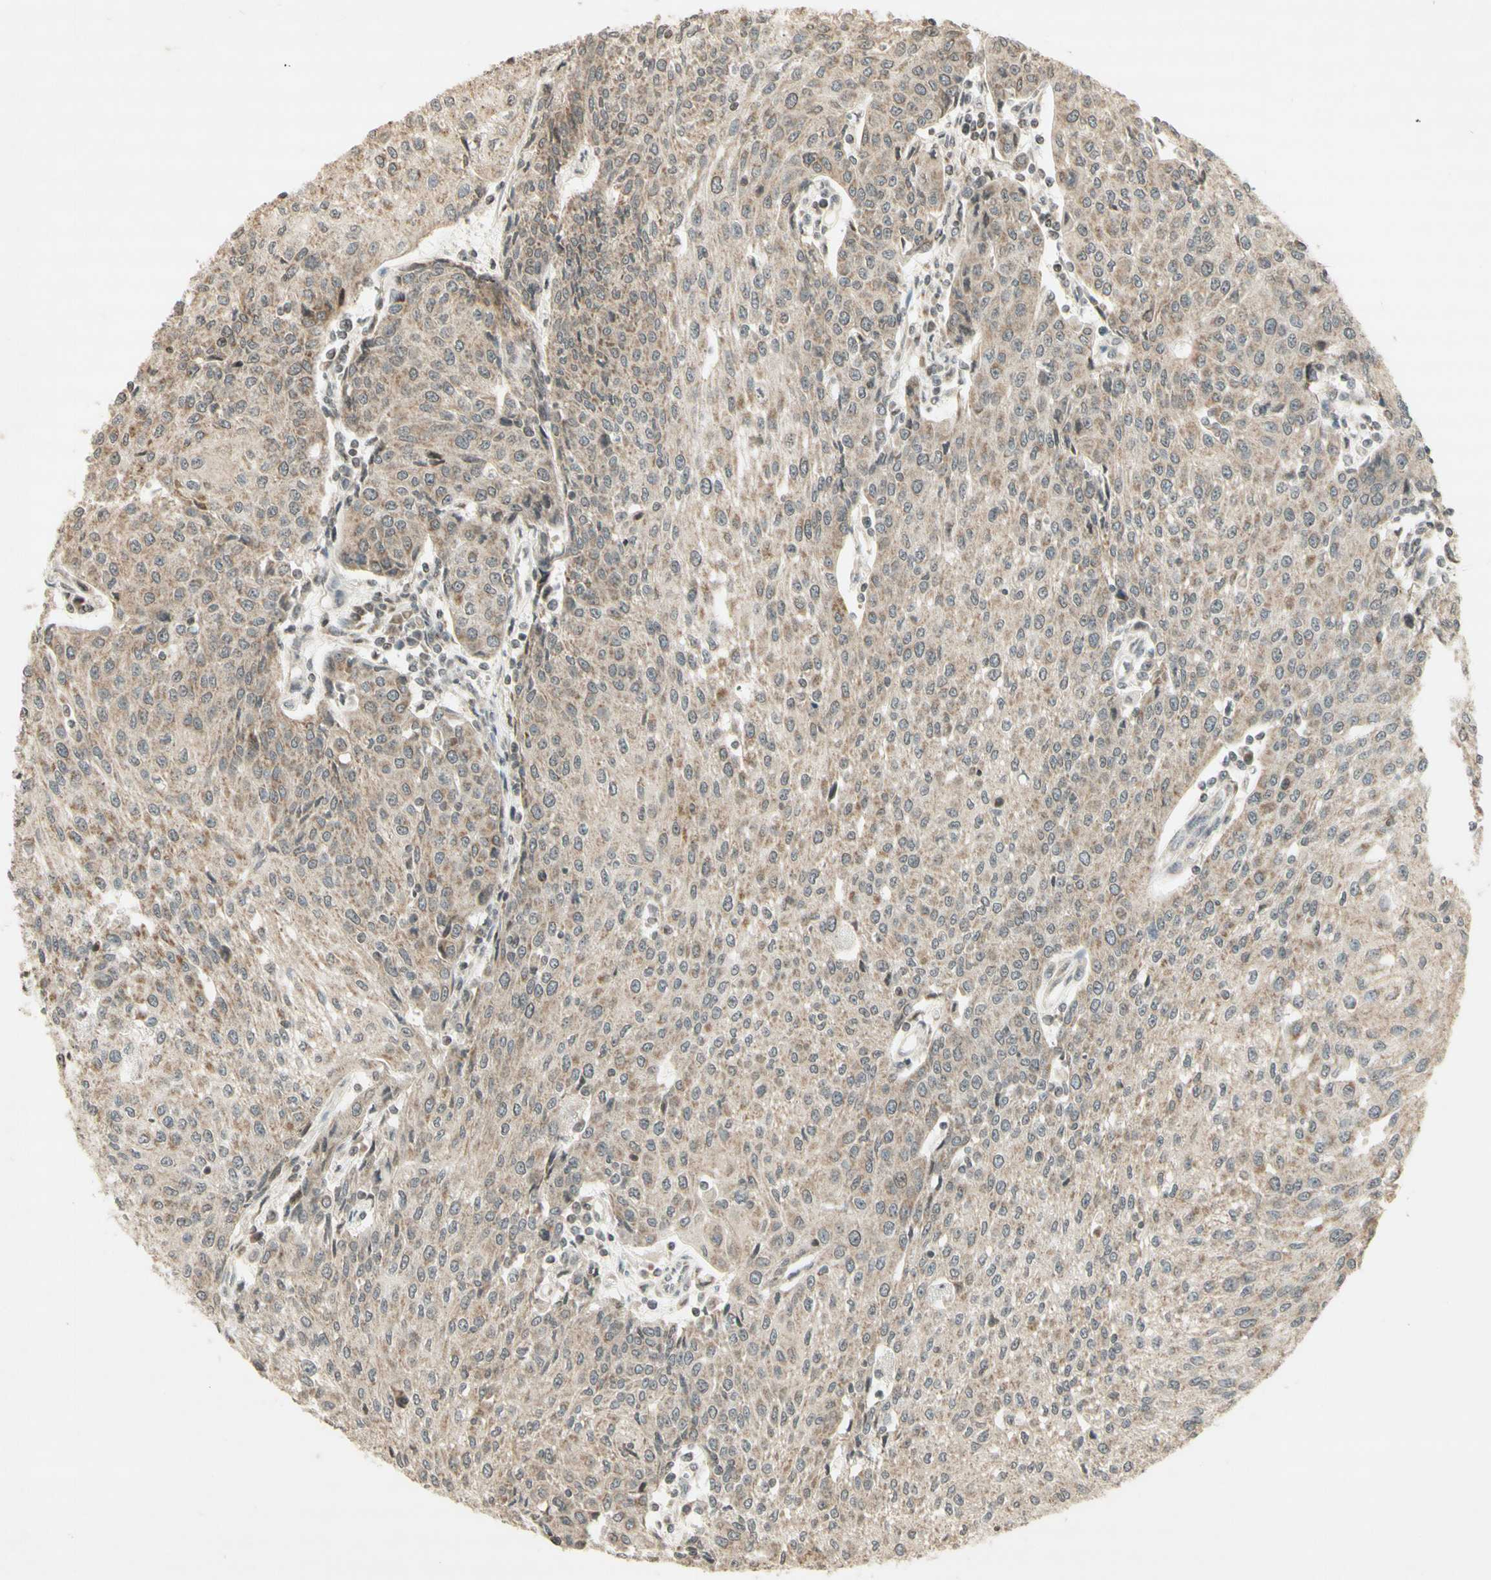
{"staining": {"intensity": "weak", "quantity": "25%-75%", "location": "cytoplasmic/membranous"}, "tissue": "urothelial cancer", "cell_type": "Tumor cells", "image_type": "cancer", "snomed": [{"axis": "morphology", "description": "Urothelial carcinoma, High grade"}, {"axis": "topography", "description": "Urinary bladder"}], "caption": "A histopathology image of urothelial cancer stained for a protein displays weak cytoplasmic/membranous brown staining in tumor cells.", "gene": "CCNI", "patient": {"sex": "female", "age": 85}}